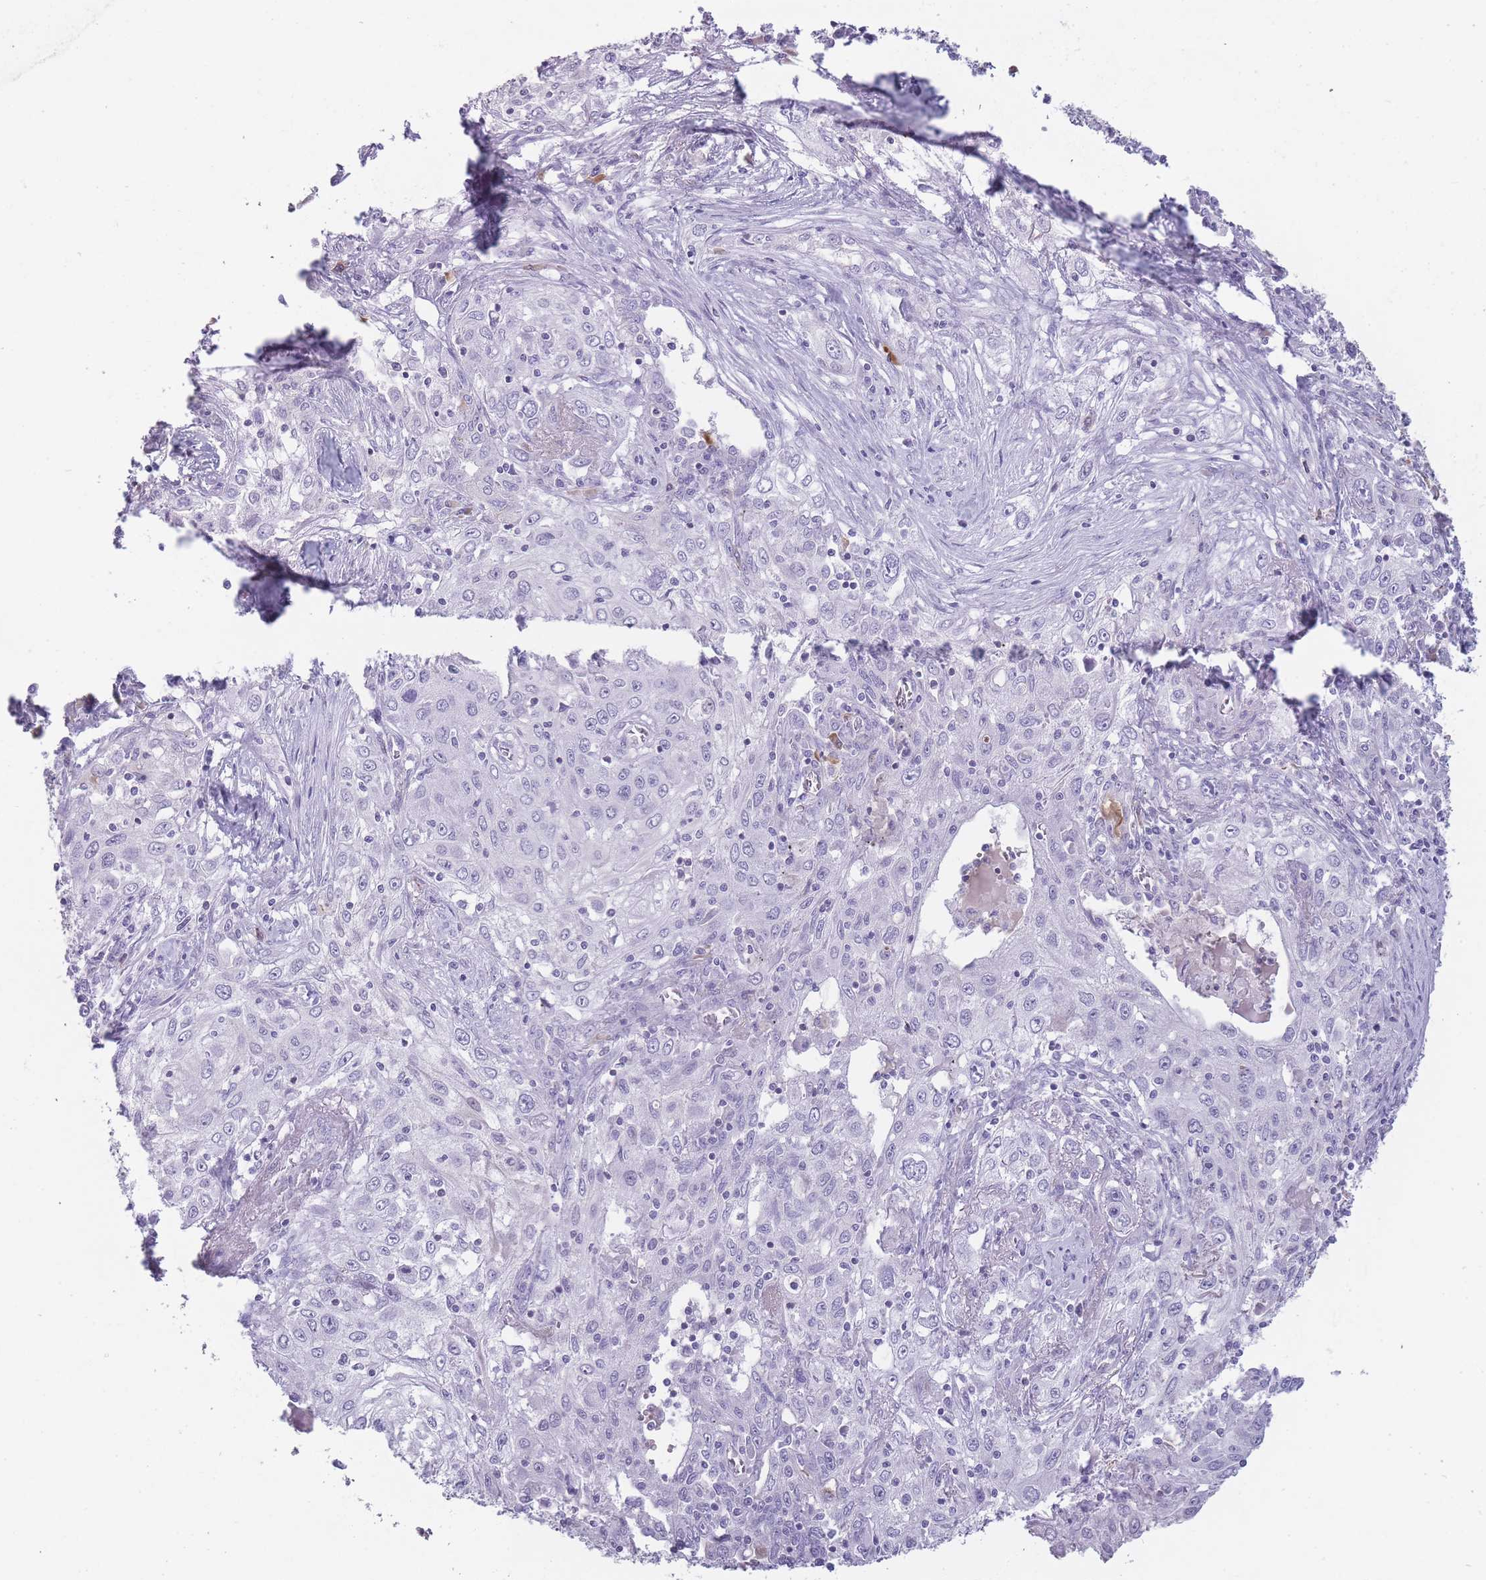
{"staining": {"intensity": "negative", "quantity": "none", "location": "none"}, "tissue": "lung cancer", "cell_type": "Tumor cells", "image_type": "cancer", "snomed": [{"axis": "morphology", "description": "Squamous cell carcinoma, NOS"}, {"axis": "topography", "description": "Lung"}], "caption": "Immunohistochemistry (IHC) photomicrograph of lung cancer (squamous cell carcinoma) stained for a protein (brown), which exhibits no staining in tumor cells.", "gene": "DCANP1", "patient": {"sex": "female", "age": 69}}